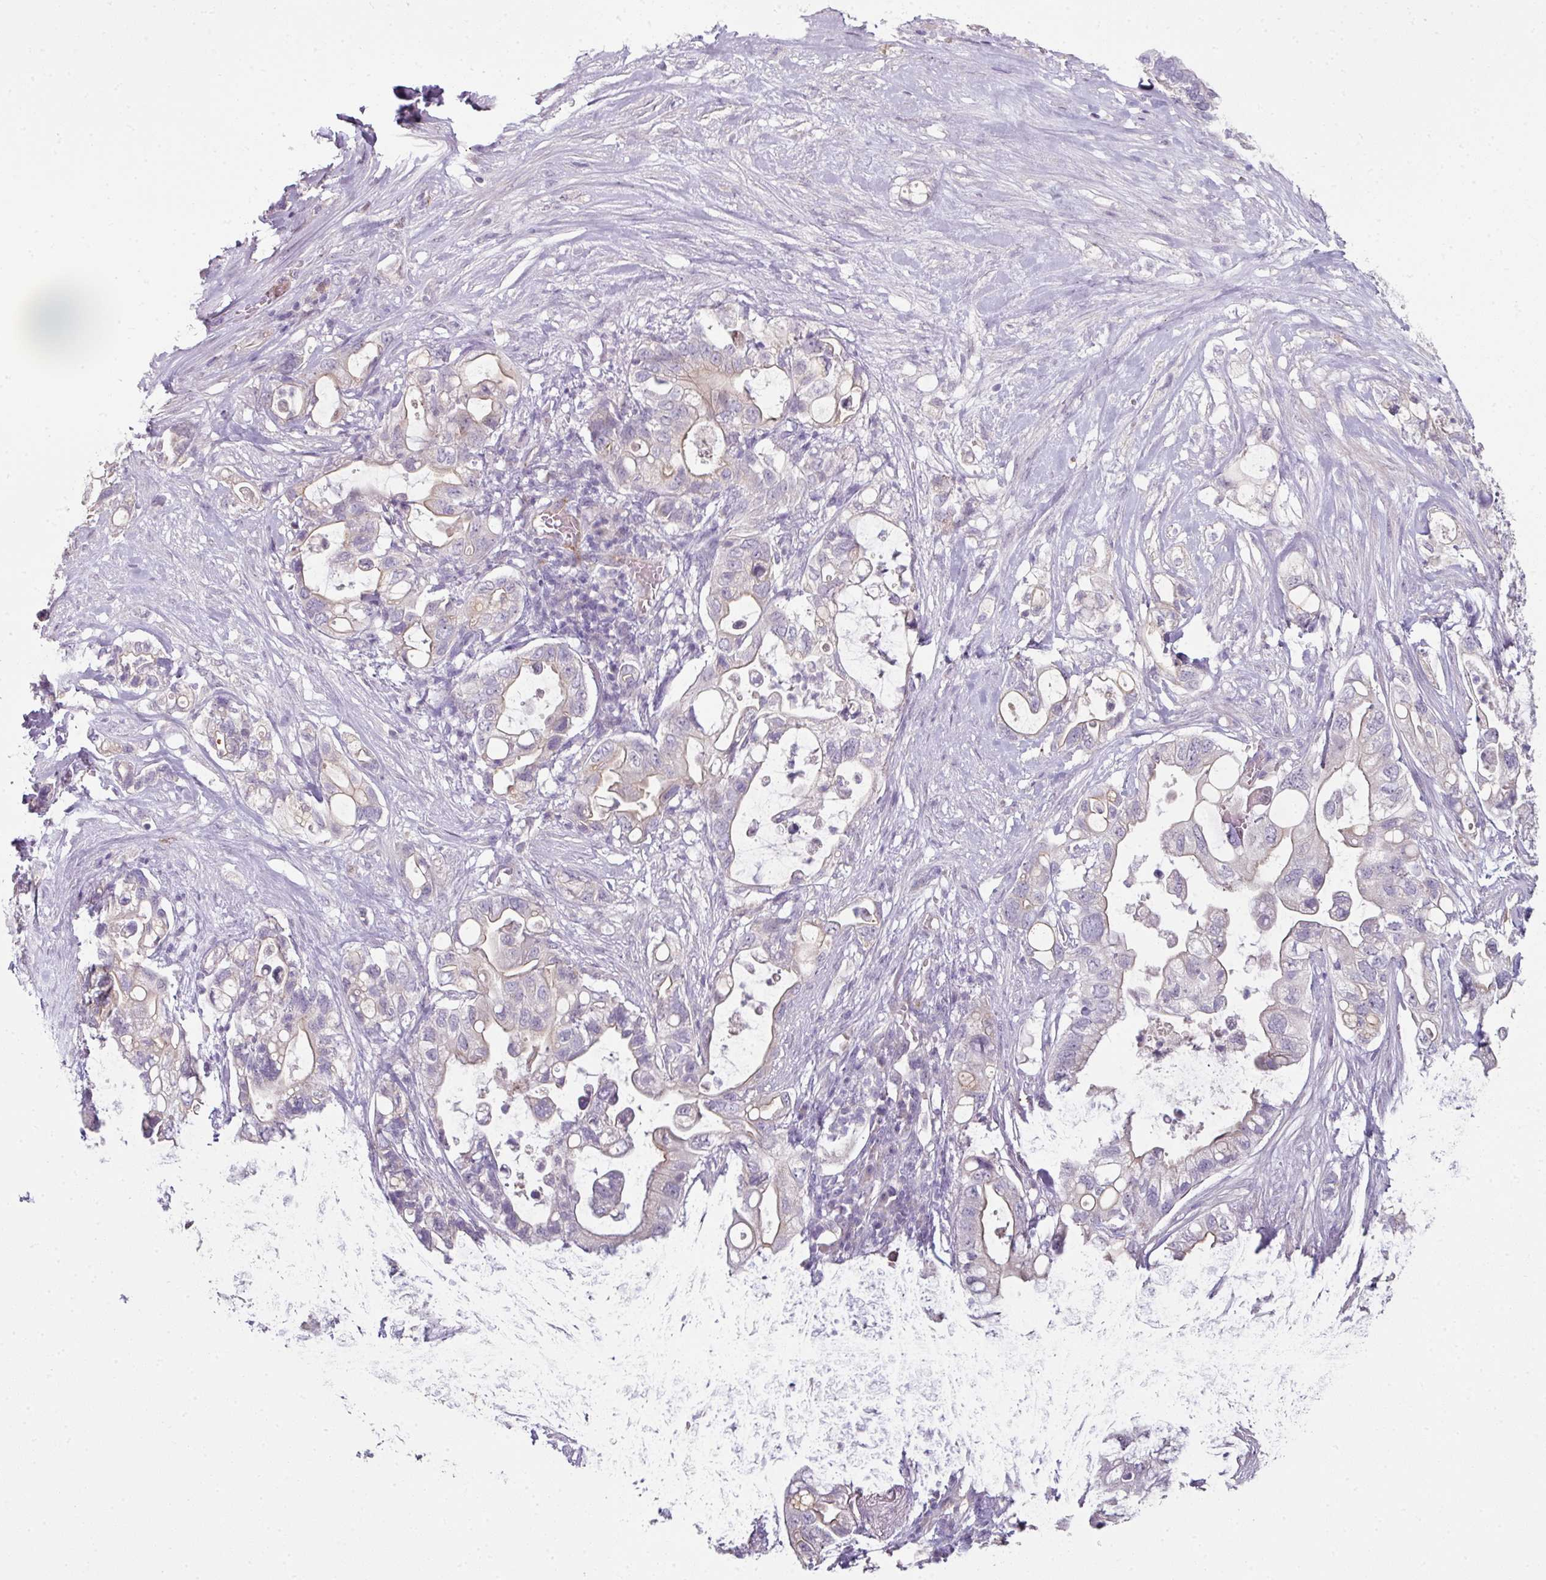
{"staining": {"intensity": "weak", "quantity": "25%-75%", "location": "cytoplasmic/membranous"}, "tissue": "pancreatic cancer", "cell_type": "Tumor cells", "image_type": "cancer", "snomed": [{"axis": "morphology", "description": "Adenocarcinoma, NOS"}, {"axis": "topography", "description": "Pancreas"}], "caption": "Immunohistochemistry image of human pancreatic cancer (adenocarcinoma) stained for a protein (brown), which exhibits low levels of weak cytoplasmic/membranous positivity in approximately 25%-75% of tumor cells.", "gene": "FHAD1", "patient": {"sex": "female", "age": 72}}